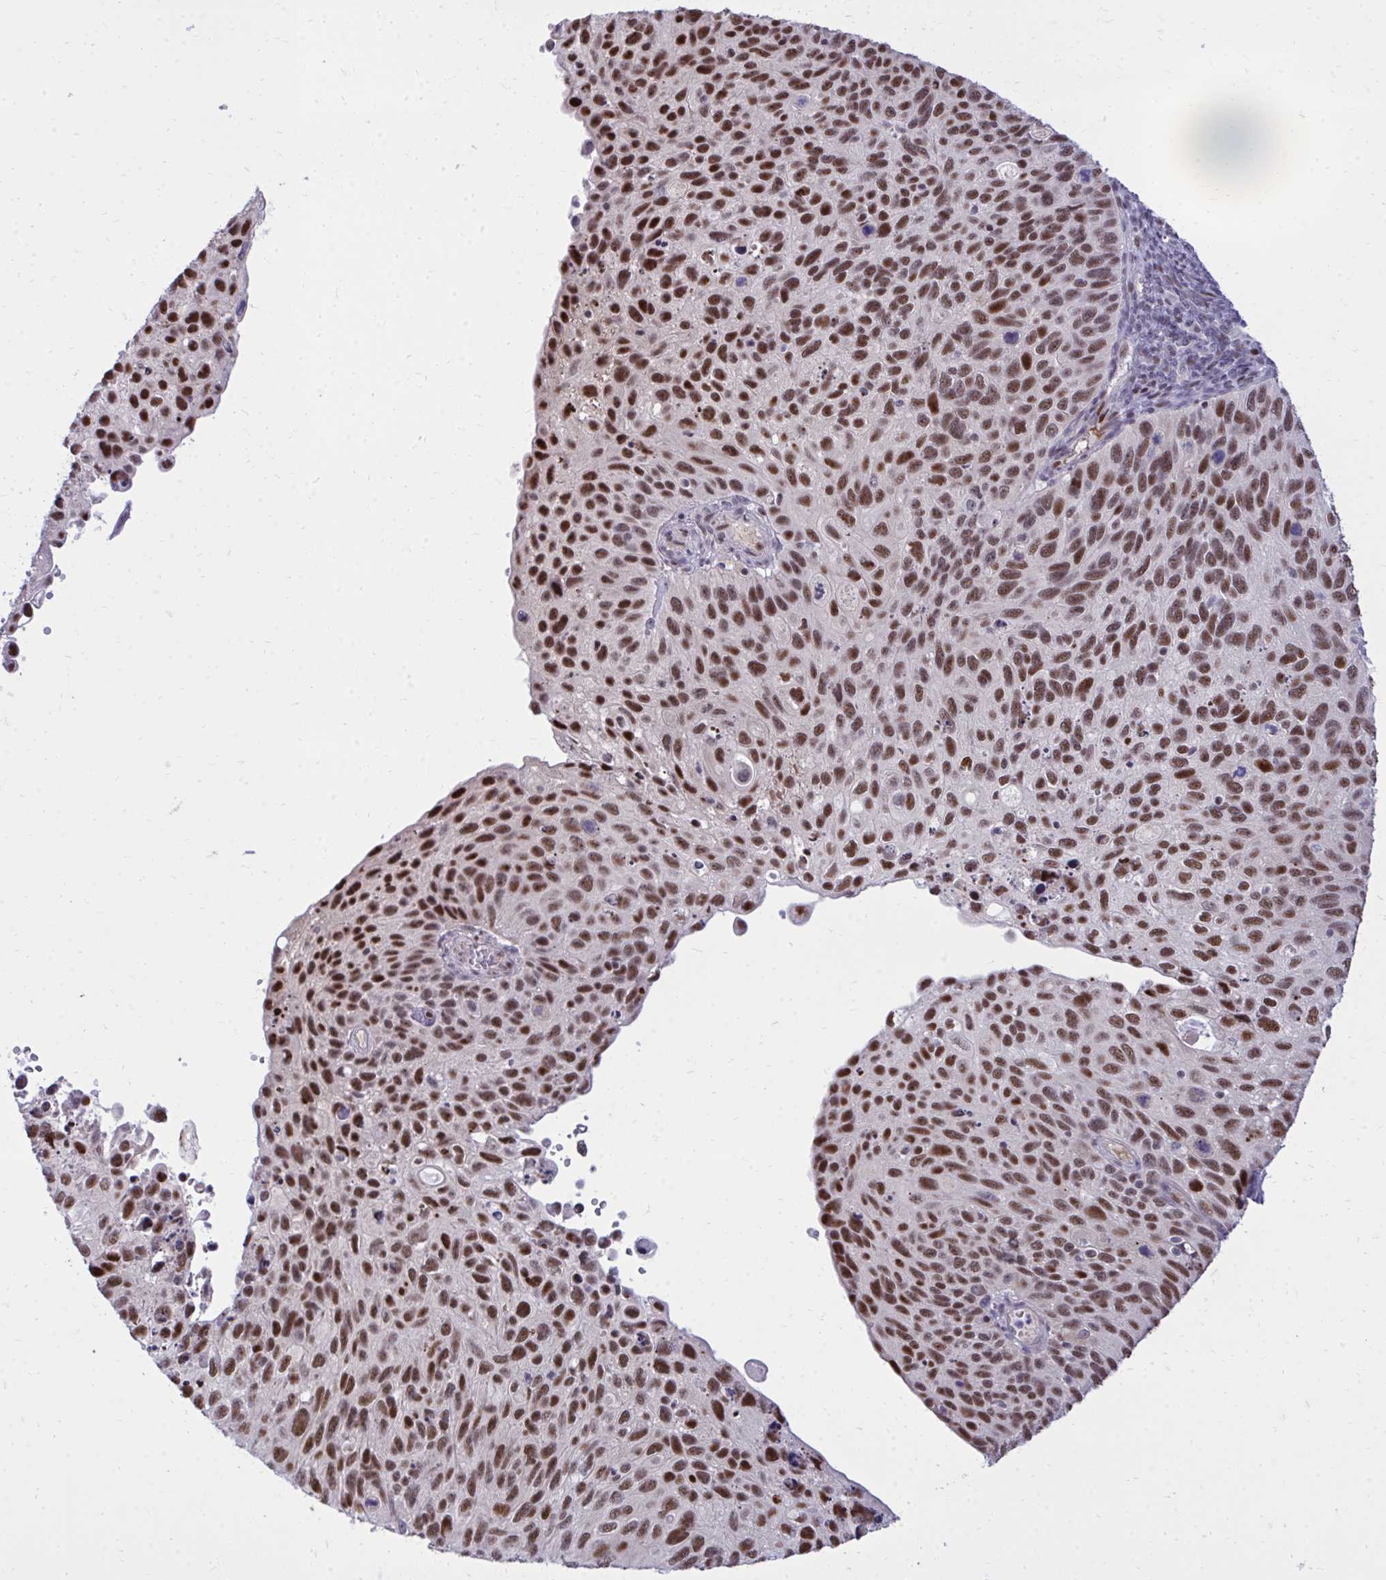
{"staining": {"intensity": "strong", "quantity": ">75%", "location": "nuclear"}, "tissue": "cervical cancer", "cell_type": "Tumor cells", "image_type": "cancer", "snomed": [{"axis": "morphology", "description": "Squamous cell carcinoma, NOS"}, {"axis": "topography", "description": "Cervix"}], "caption": "This micrograph demonstrates cervical cancer (squamous cell carcinoma) stained with IHC to label a protein in brown. The nuclear of tumor cells show strong positivity for the protein. Nuclei are counter-stained blue.", "gene": "C14orf39", "patient": {"sex": "female", "age": 70}}